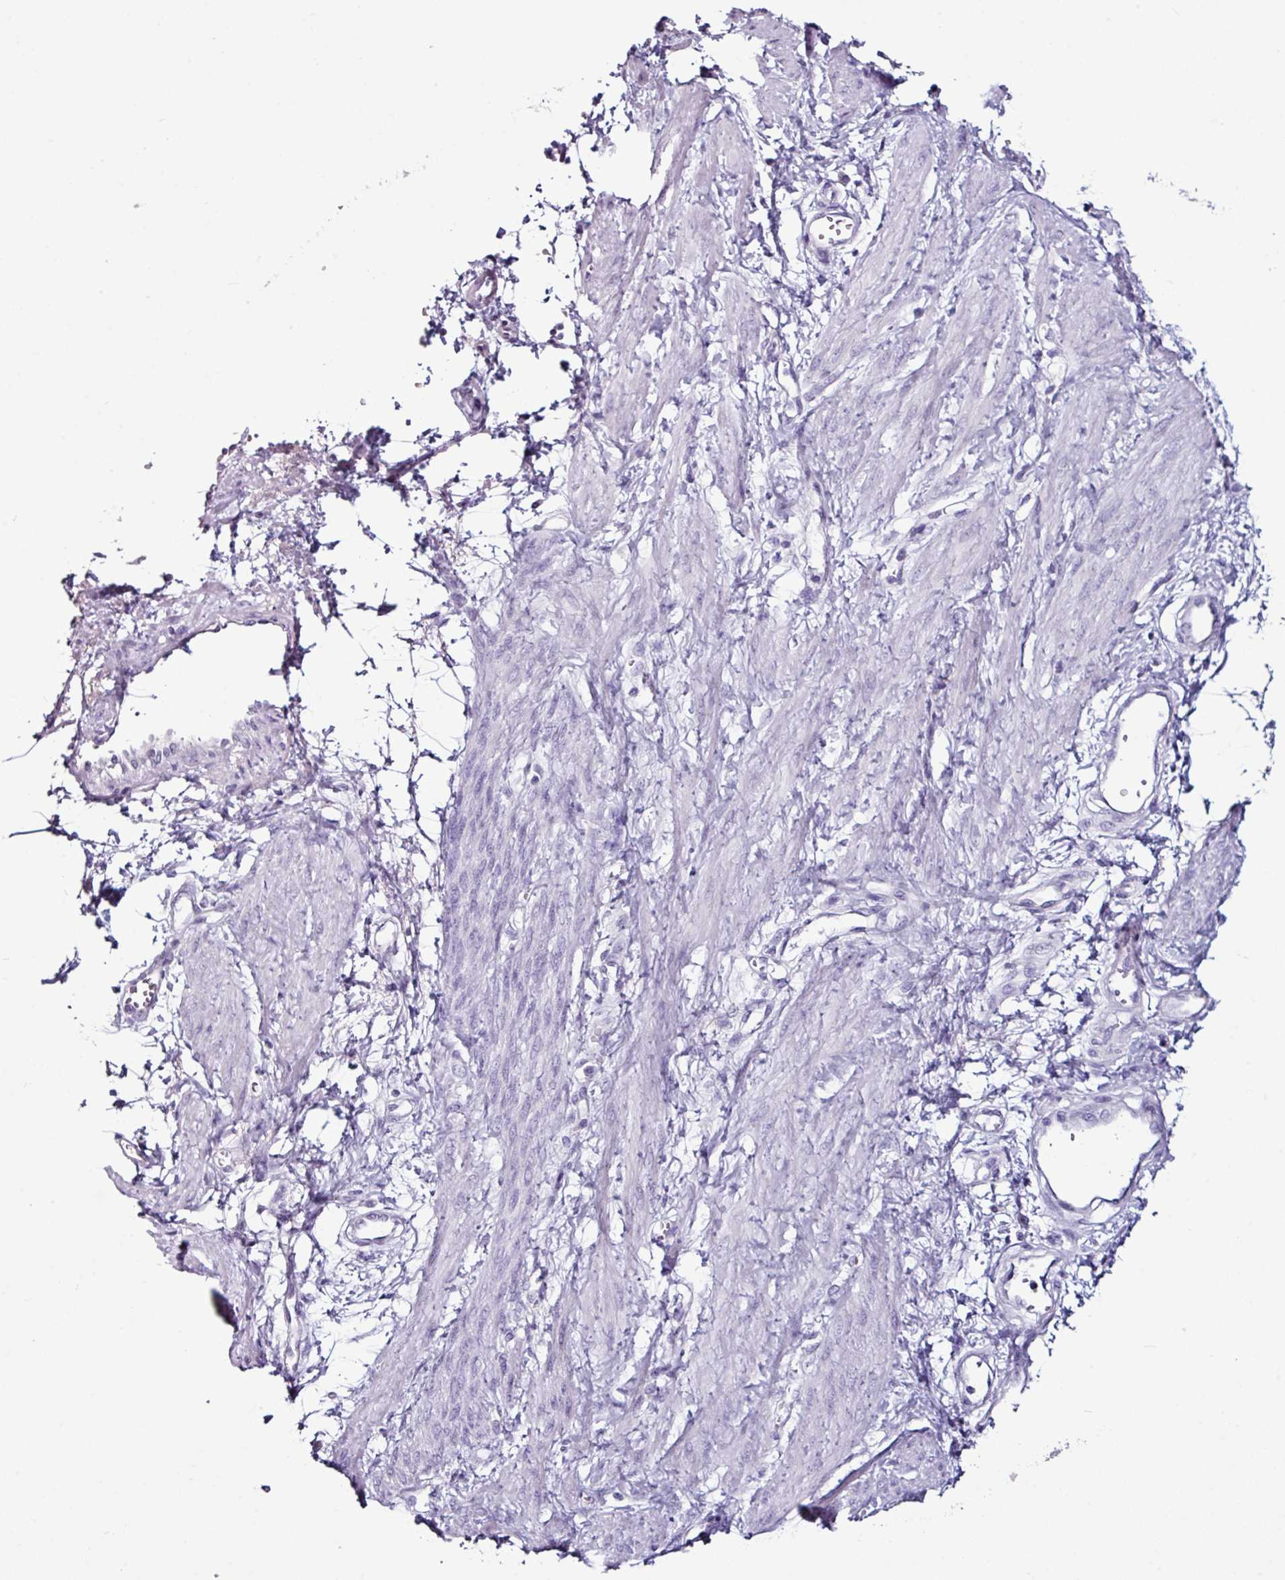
{"staining": {"intensity": "negative", "quantity": "none", "location": "none"}, "tissue": "smooth muscle", "cell_type": "Smooth muscle cells", "image_type": "normal", "snomed": [{"axis": "morphology", "description": "Normal tissue, NOS"}, {"axis": "topography", "description": "Smooth muscle"}, {"axis": "topography", "description": "Uterus"}], "caption": "Immunohistochemistry (IHC) photomicrograph of normal smooth muscle stained for a protein (brown), which reveals no staining in smooth muscle cells.", "gene": "GLP2R", "patient": {"sex": "female", "age": 39}}